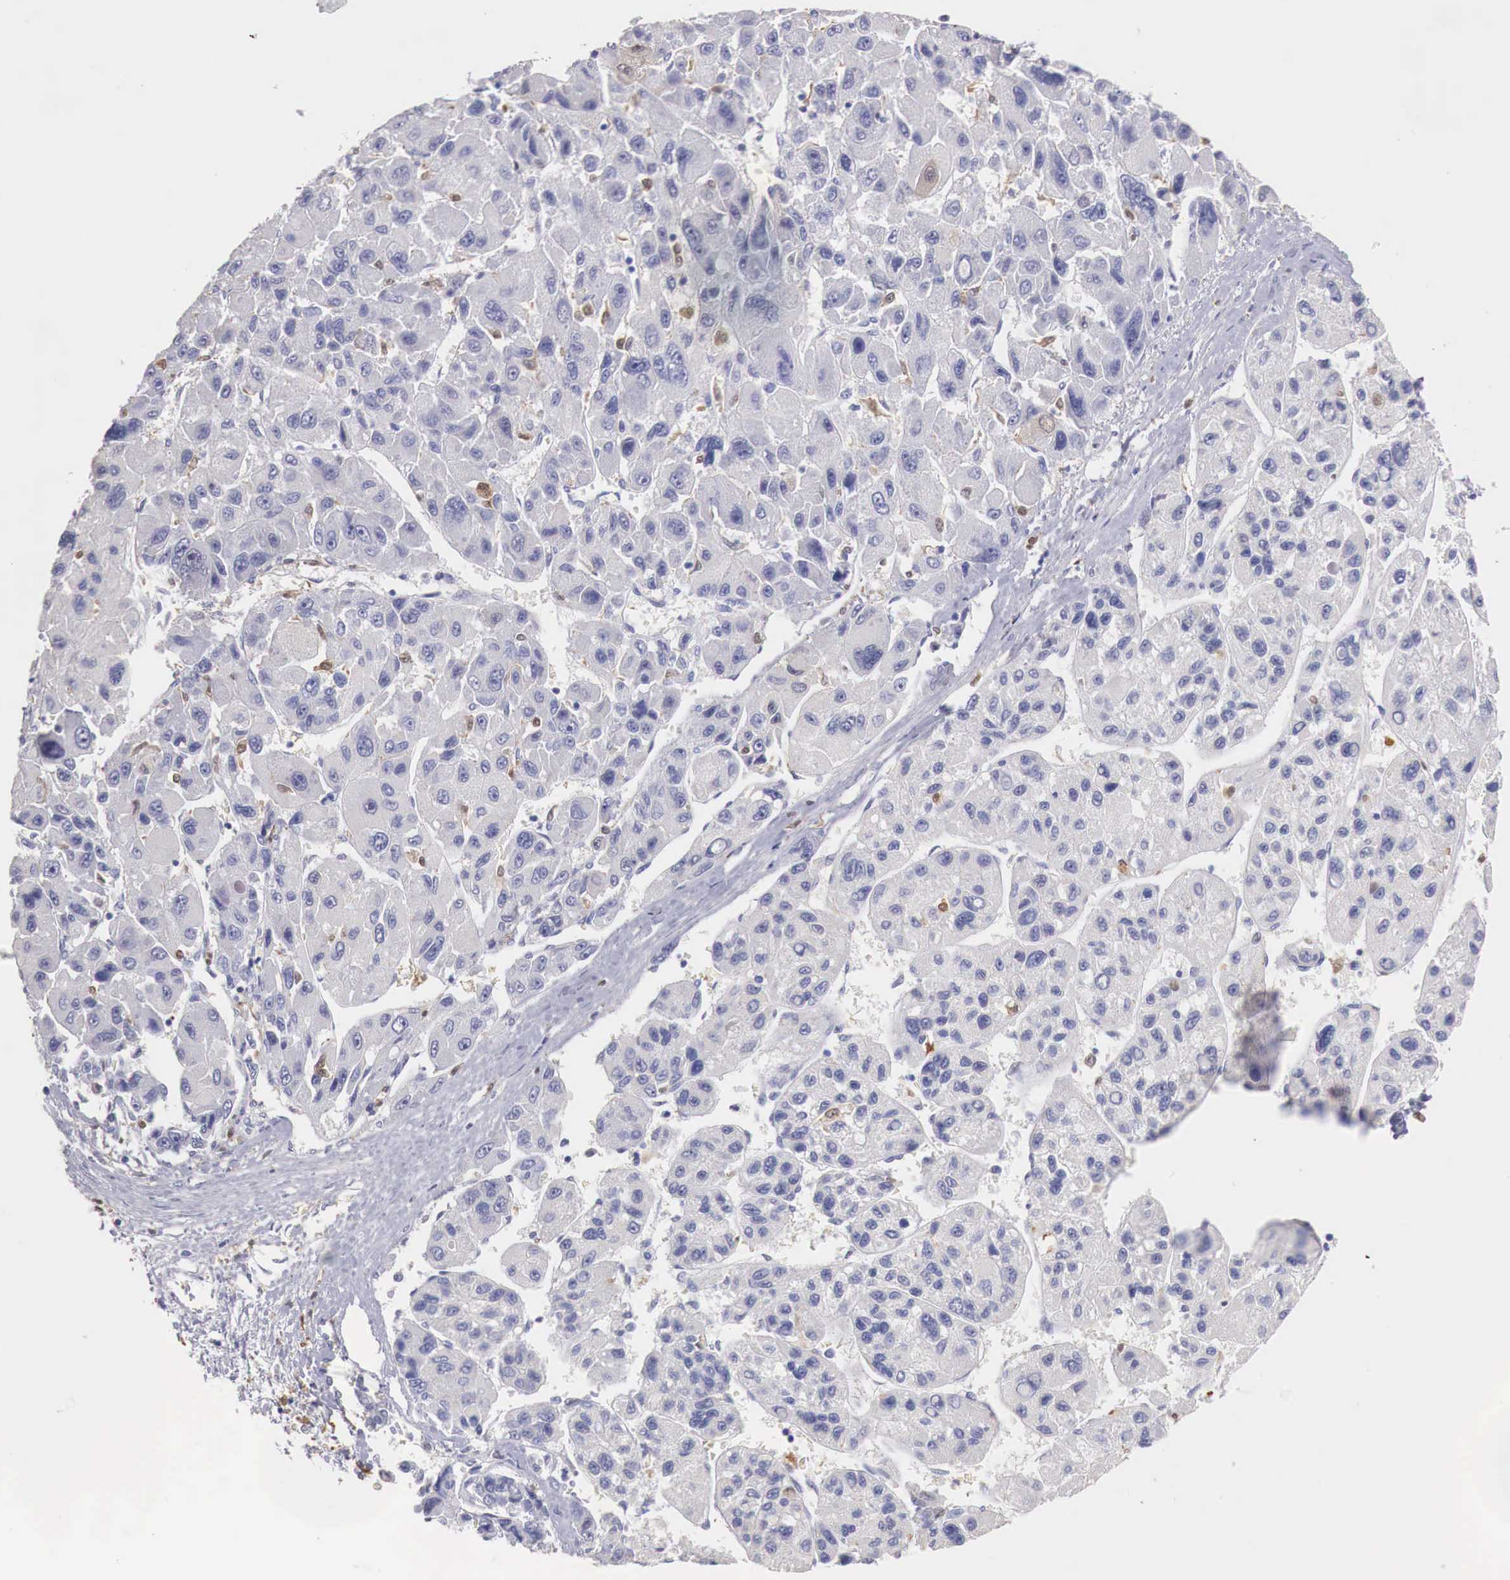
{"staining": {"intensity": "negative", "quantity": "none", "location": "none"}, "tissue": "liver cancer", "cell_type": "Tumor cells", "image_type": "cancer", "snomed": [{"axis": "morphology", "description": "Carcinoma, Hepatocellular, NOS"}, {"axis": "topography", "description": "Liver"}], "caption": "Image shows no protein positivity in tumor cells of liver hepatocellular carcinoma tissue.", "gene": "RENBP", "patient": {"sex": "male", "age": 64}}